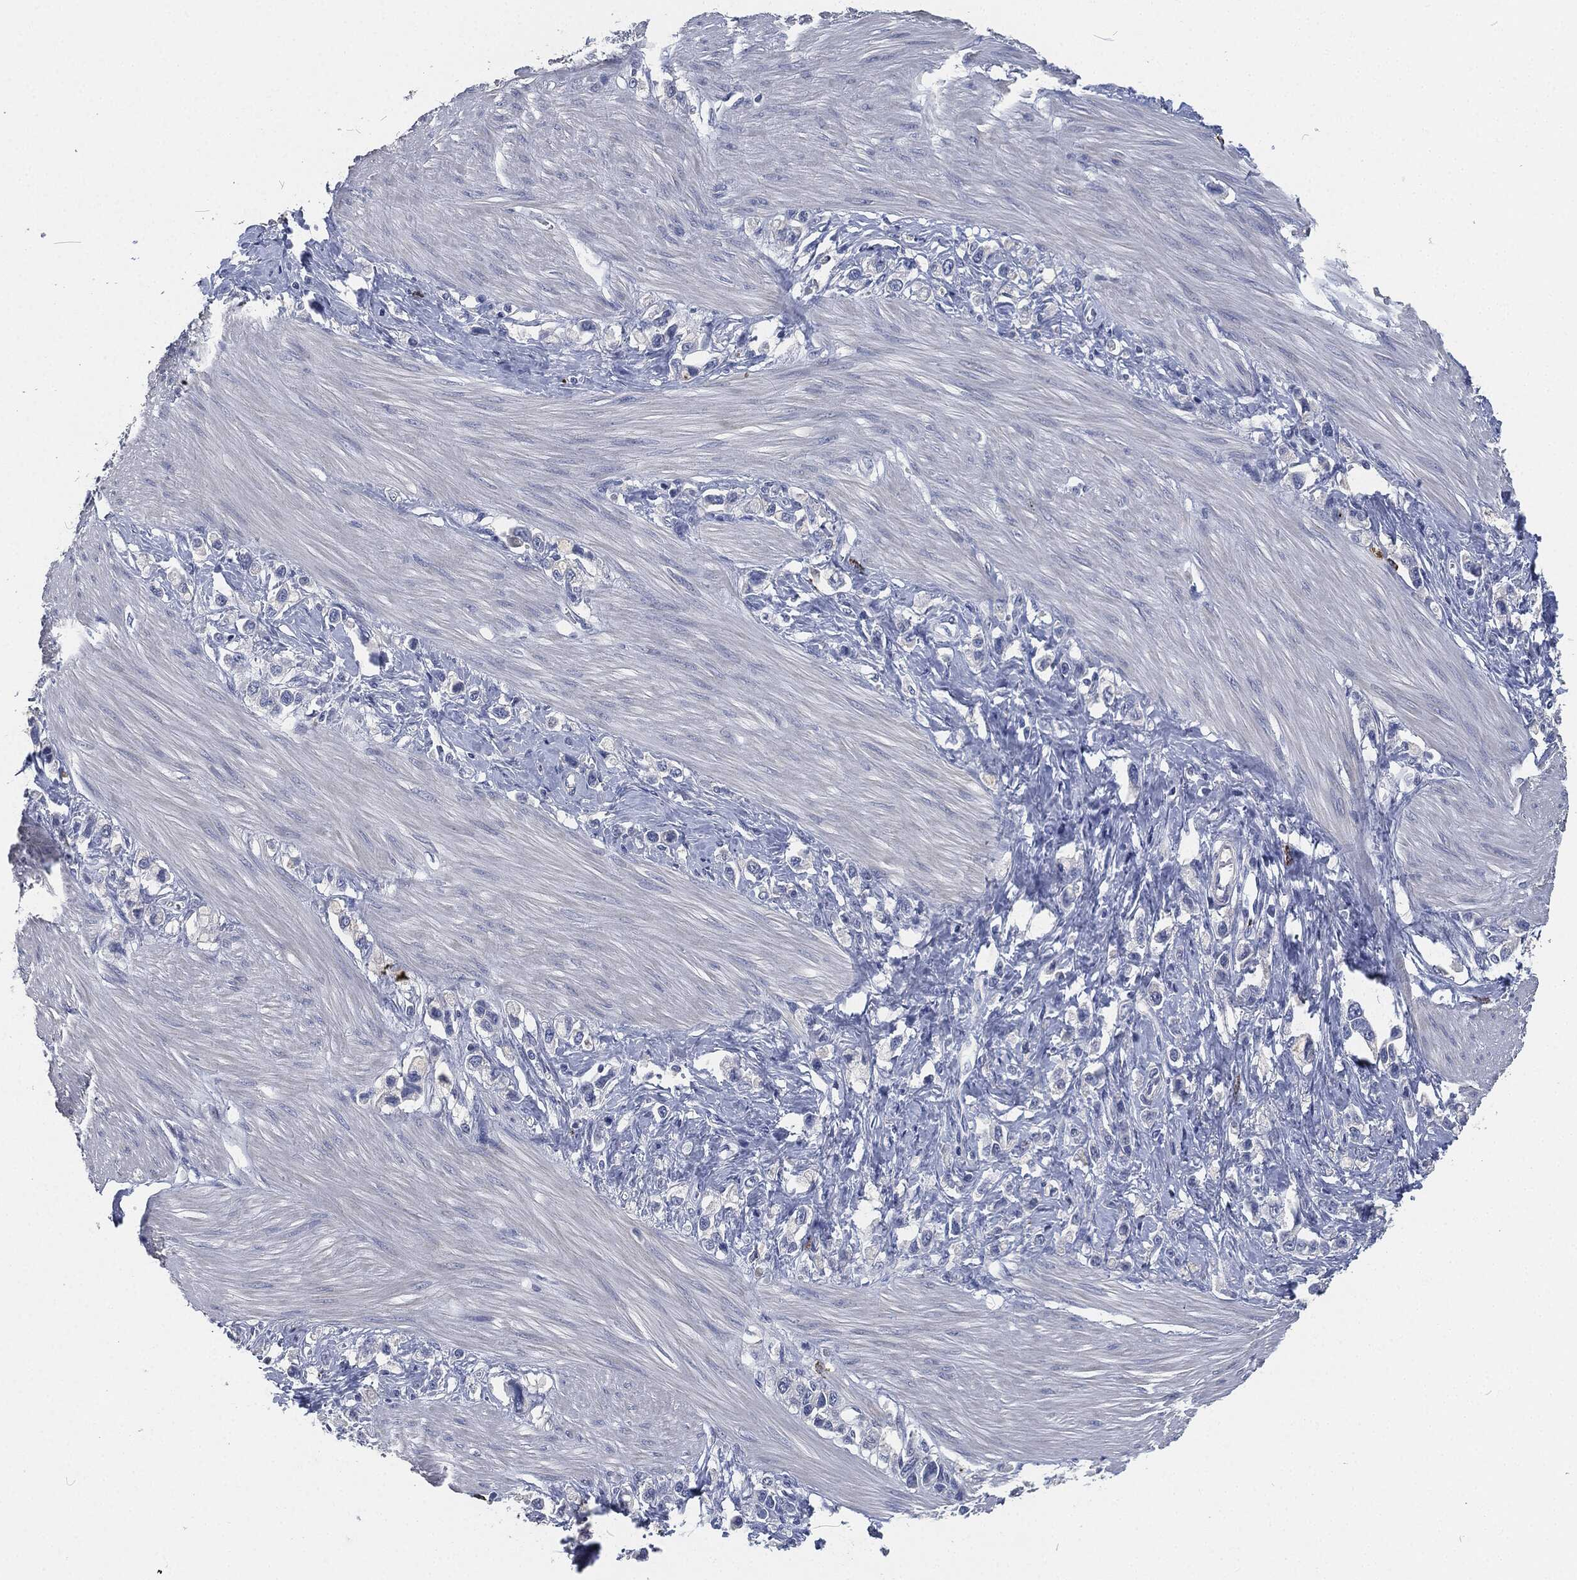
{"staining": {"intensity": "negative", "quantity": "none", "location": "none"}, "tissue": "stomach cancer", "cell_type": "Tumor cells", "image_type": "cancer", "snomed": [{"axis": "morphology", "description": "Normal tissue, NOS"}, {"axis": "morphology", "description": "Adenocarcinoma, NOS"}, {"axis": "morphology", "description": "Adenocarcinoma, High grade"}, {"axis": "topography", "description": "Stomach, upper"}, {"axis": "topography", "description": "Stomach"}], "caption": "IHC micrograph of stomach cancer (adenocarcinoma) stained for a protein (brown), which exhibits no expression in tumor cells.", "gene": "MPO", "patient": {"sex": "female", "age": 65}}